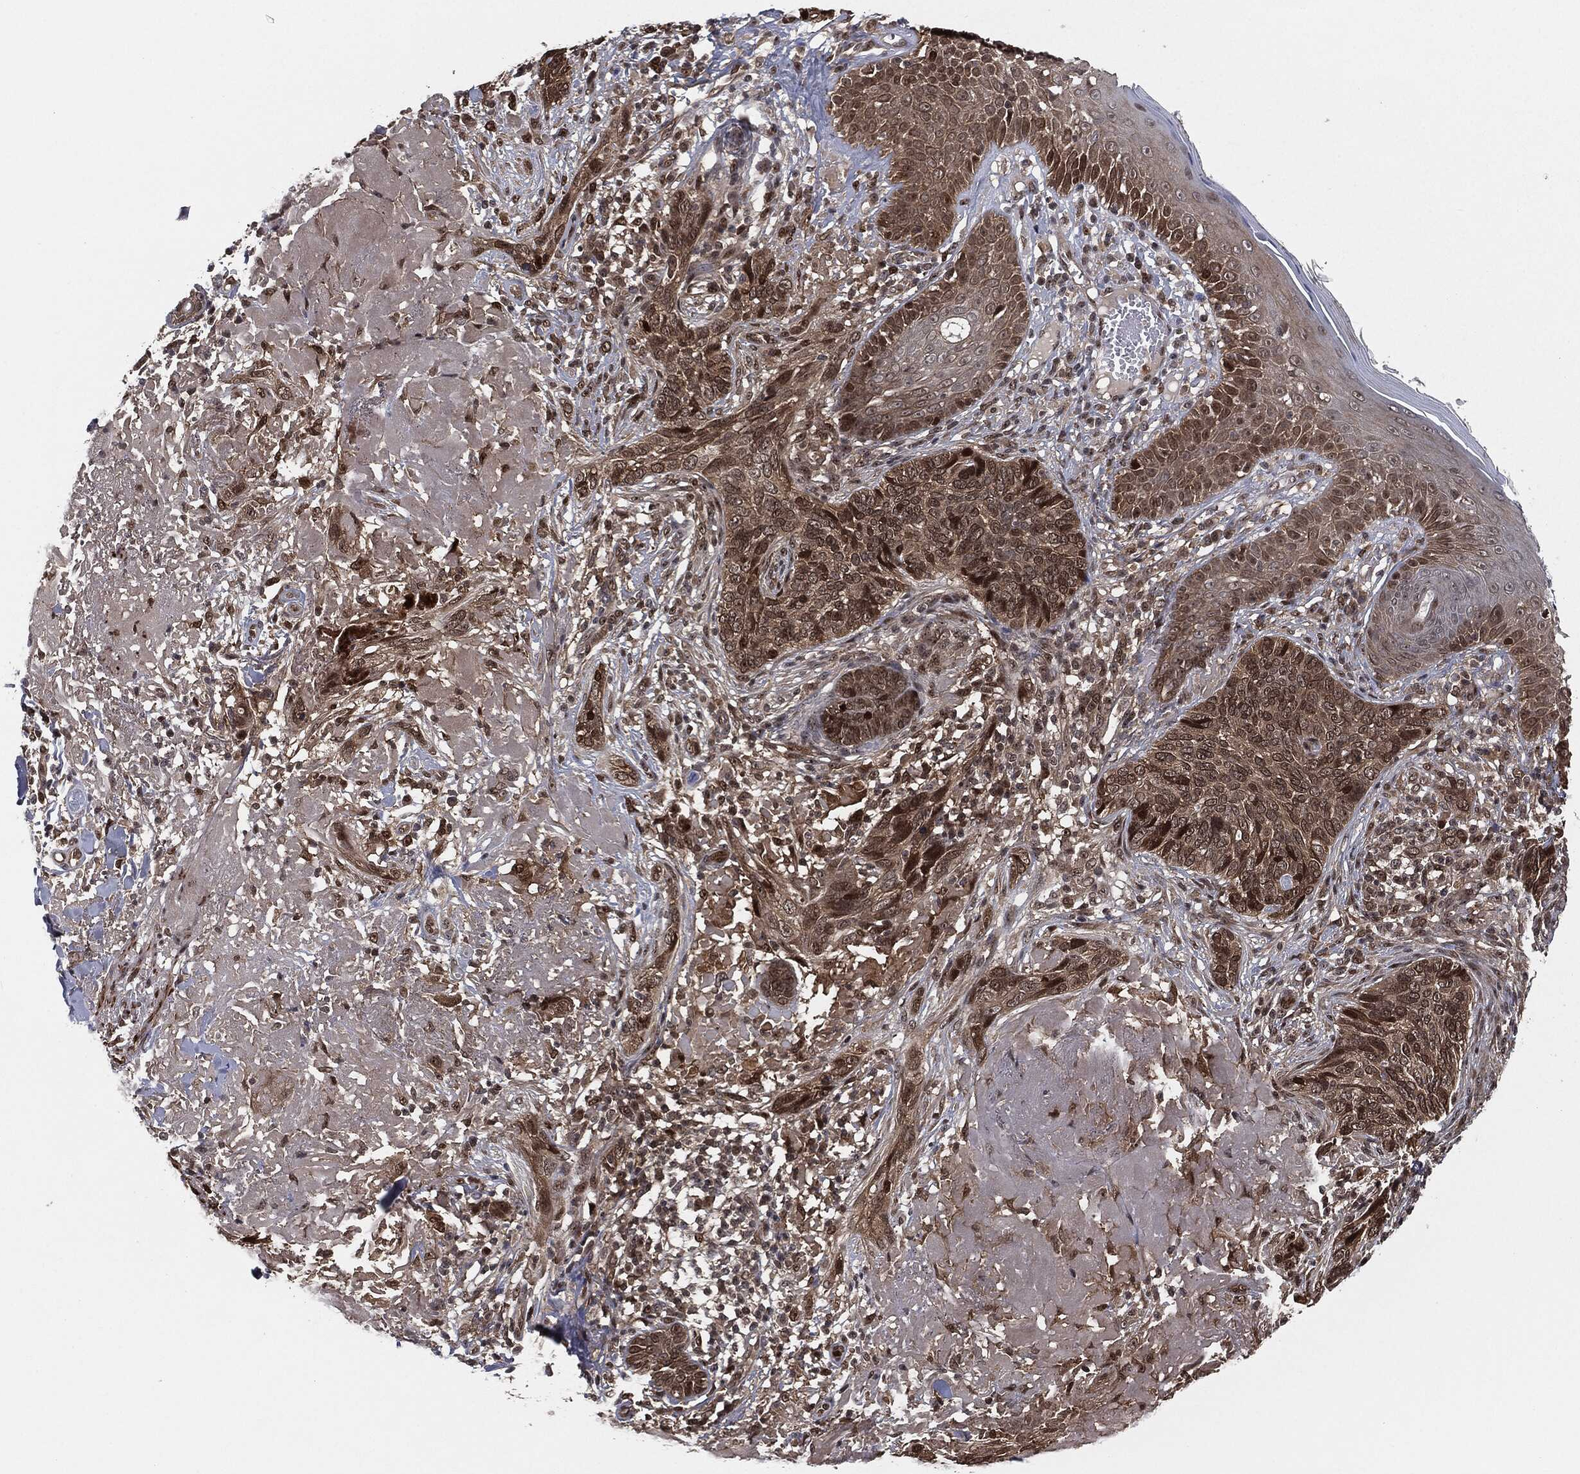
{"staining": {"intensity": "moderate", "quantity": "<25%", "location": "nuclear"}, "tissue": "skin cancer", "cell_type": "Tumor cells", "image_type": "cancer", "snomed": [{"axis": "morphology", "description": "Basal cell carcinoma"}, {"axis": "topography", "description": "Skin"}], "caption": "Immunohistochemistry (IHC) (DAB (3,3'-diaminobenzidine)) staining of skin cancer shows moderate nuclear protein staining in approximately <25% of tumor cells.", "gene": "CAPRIN2", "patient": {"sex": "male", "age": 91}}